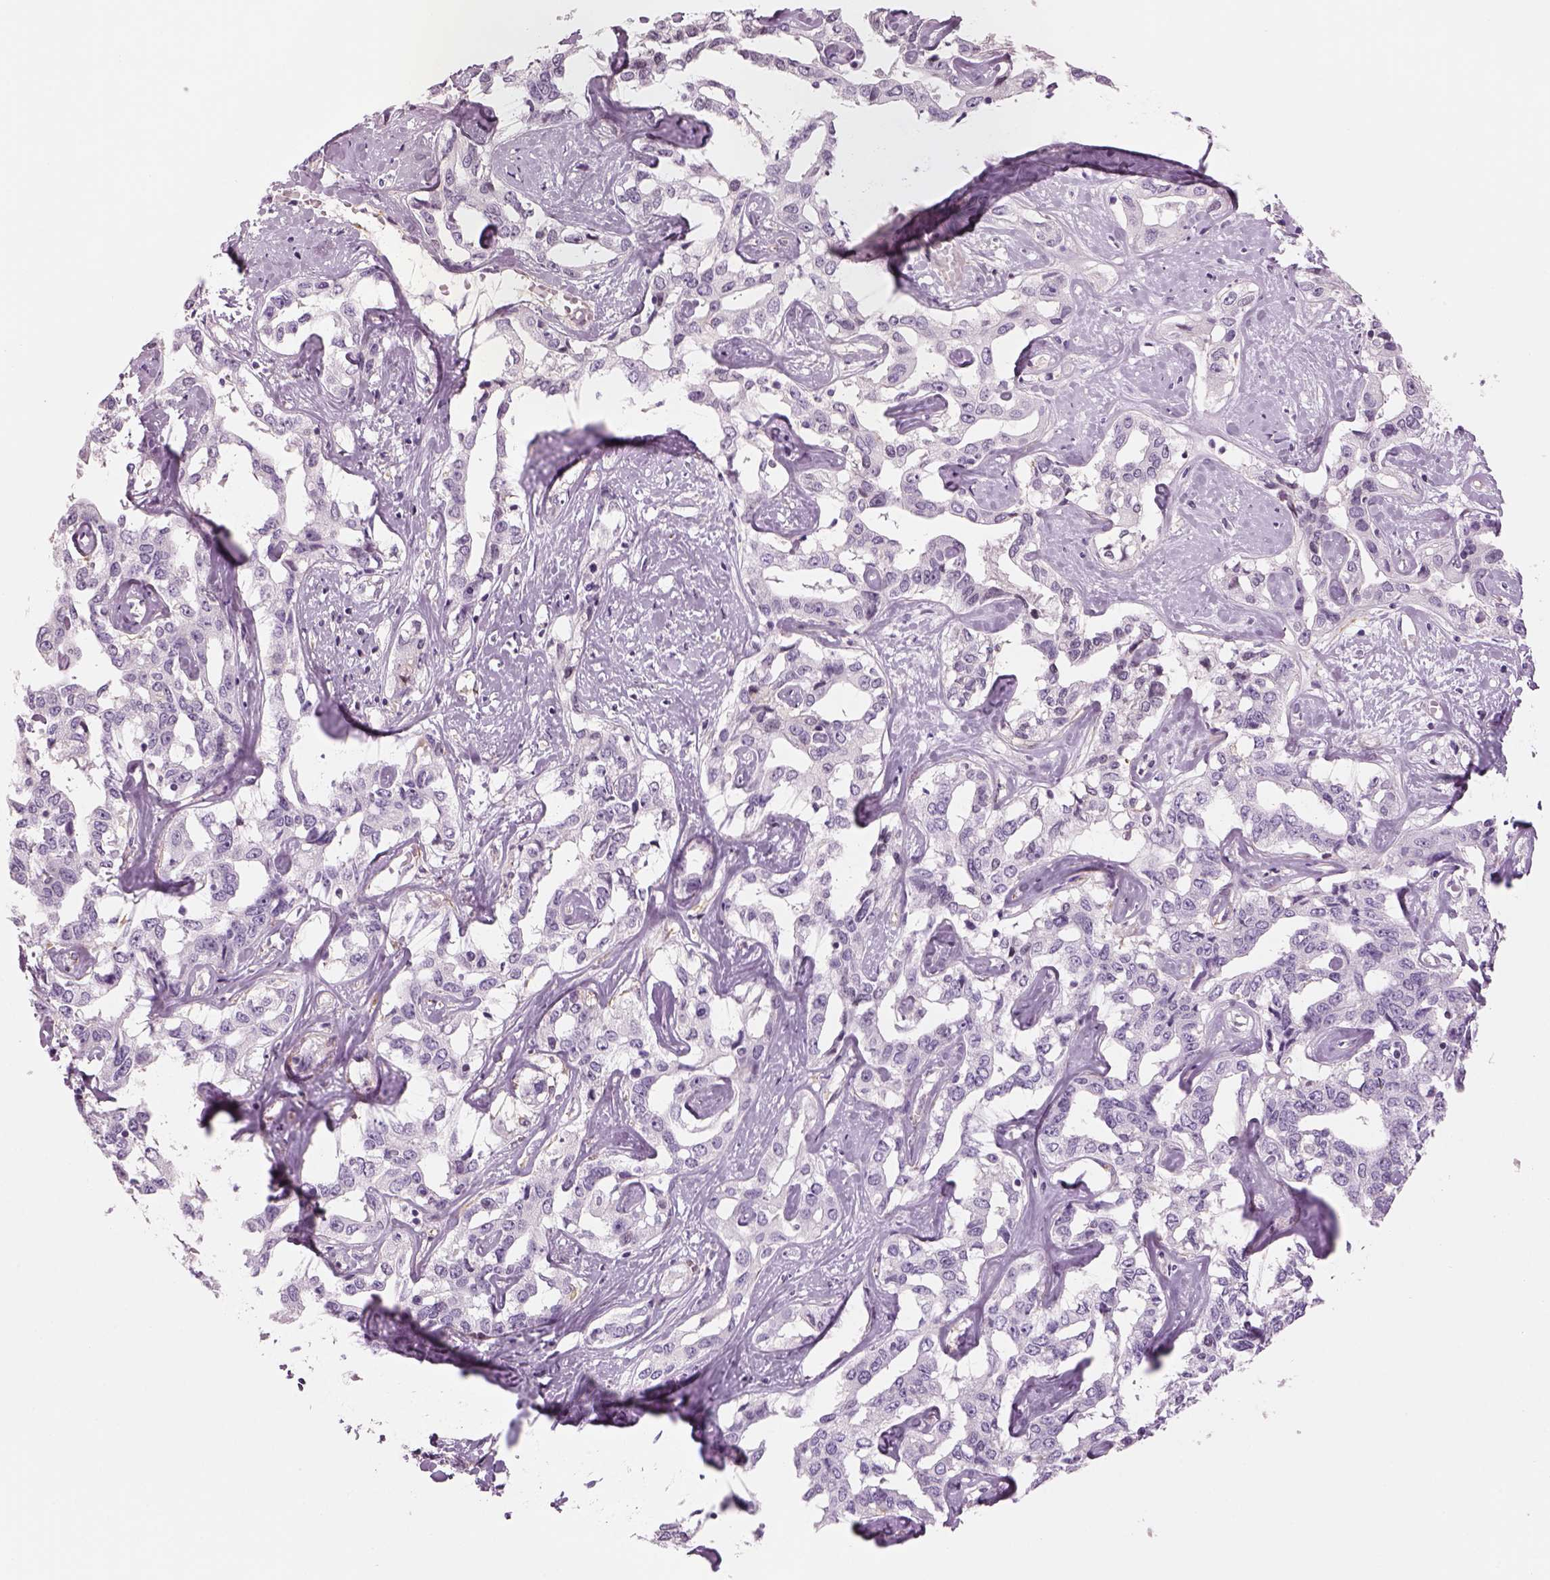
{"staining": {"intensity": "negative", "quantity": "none", "location": "none"}, "tissue": "liver cancer", "cell_type": "Tumor cells", "image_type": "cancer", "snomed": [{"axis": "morphology", "description": "Cholangiocarcinoma"}, {"axis": "topography", "description": "Liver"}], "caption": "This is an immunohistochemistry photomicrograph of liver cancer (cholangiocarcinoma). There is no expression in tumor cells.", "gene": "SLC1A7", "patient": {"sex": "male", "age": 59}}